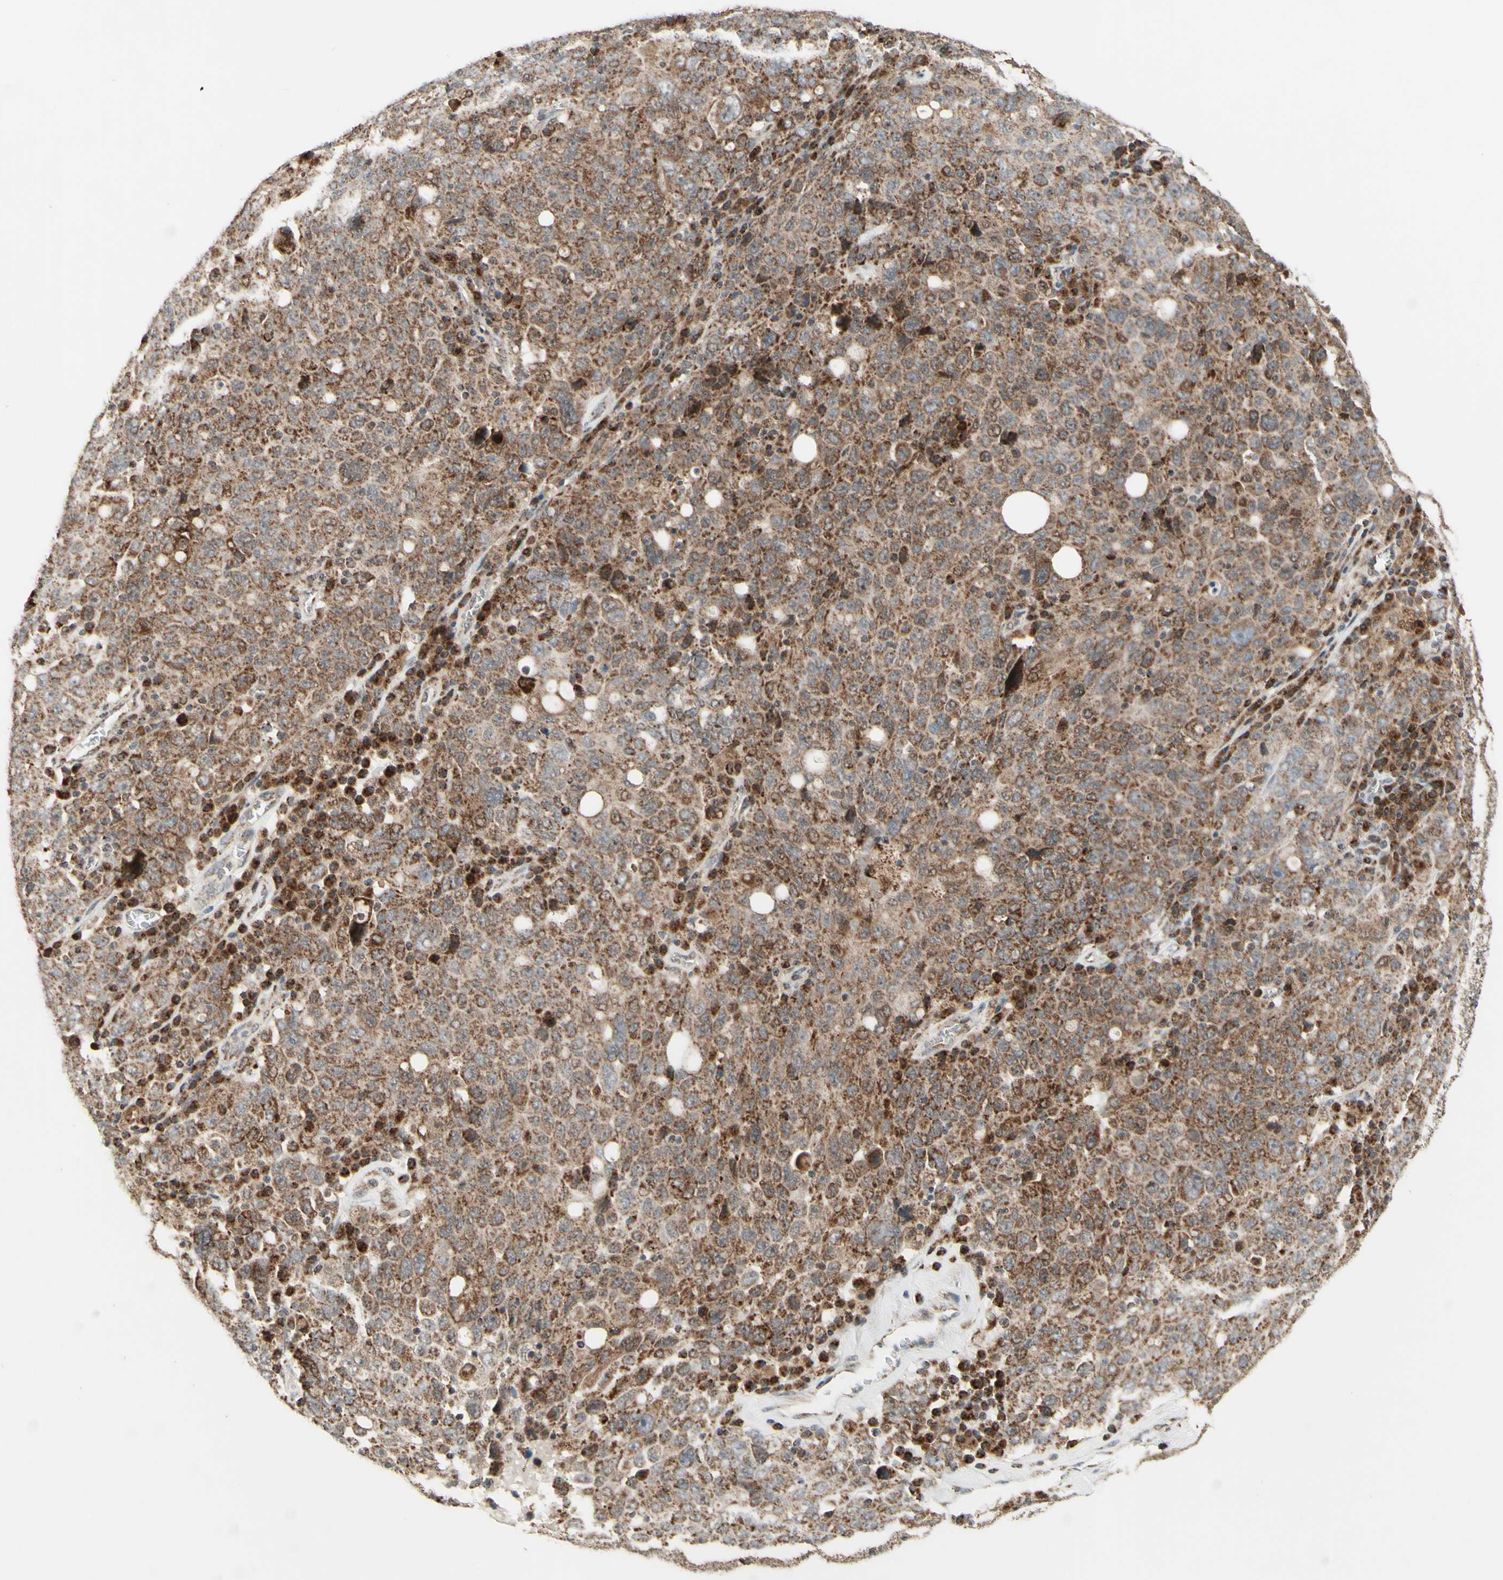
{"staining": {"intensity": "moderate", "quantity": ">75%", "location": "cytoplasmic/membranous"}, "tissue": "ovarian cancer", "cell_type": "Tumor cells", "image_type": "cancer", "snomed": [{"axis": "morphology", "description": "Carcinoma, endometroid"}, {"axis": "topography", "description": "Ovary"}], "caption": "IHC micrograph of human ovarian cancer (endometroid carcinoma) stained for a protein (brown), which displays medium levels of moderate cytoplasmic/membranous positivity in about >75% of tumor cells.", "gene": "DHRS3", "patient": {"sex": "female", "age": 62}}